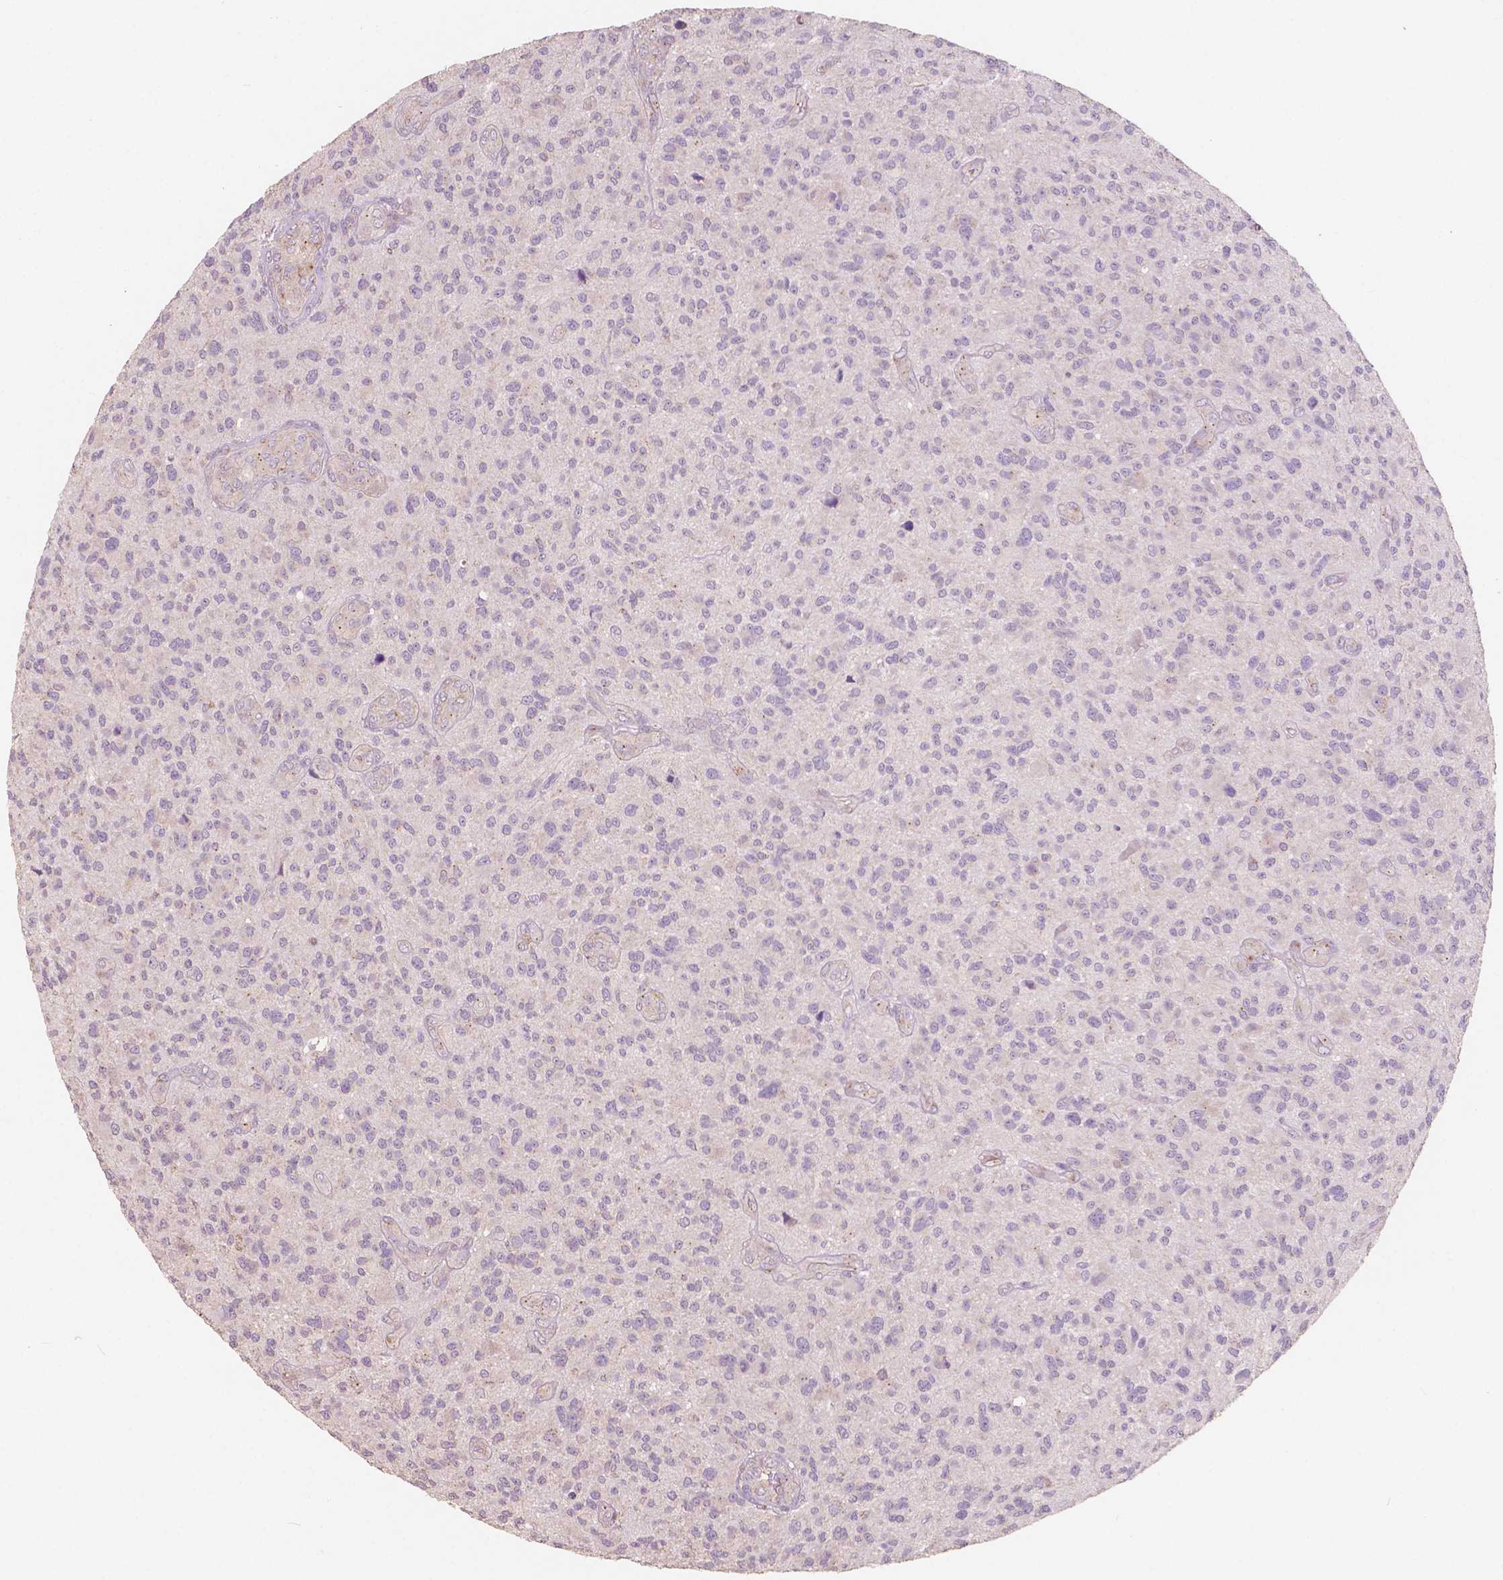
{"staining": {"intensity": "negative", "quantity": "none", "location": "none"}, "tissue": "glioma", "cell_type": "Tumor cells", "image_type": "cancer", "snomed": [{"axis": "morphology", "description": "Glioma, malignant, High grade"}, {"axis": "topography", "description": "Brain"}], "caption": "High magnification brightfield microscopy of glioma stained with DAB (brown) and counterstained with hematoxylin (blue): tumor cells show no significant expression.", "gene": "CHPT1", "patient": {"sex": "male", "age": 47}}